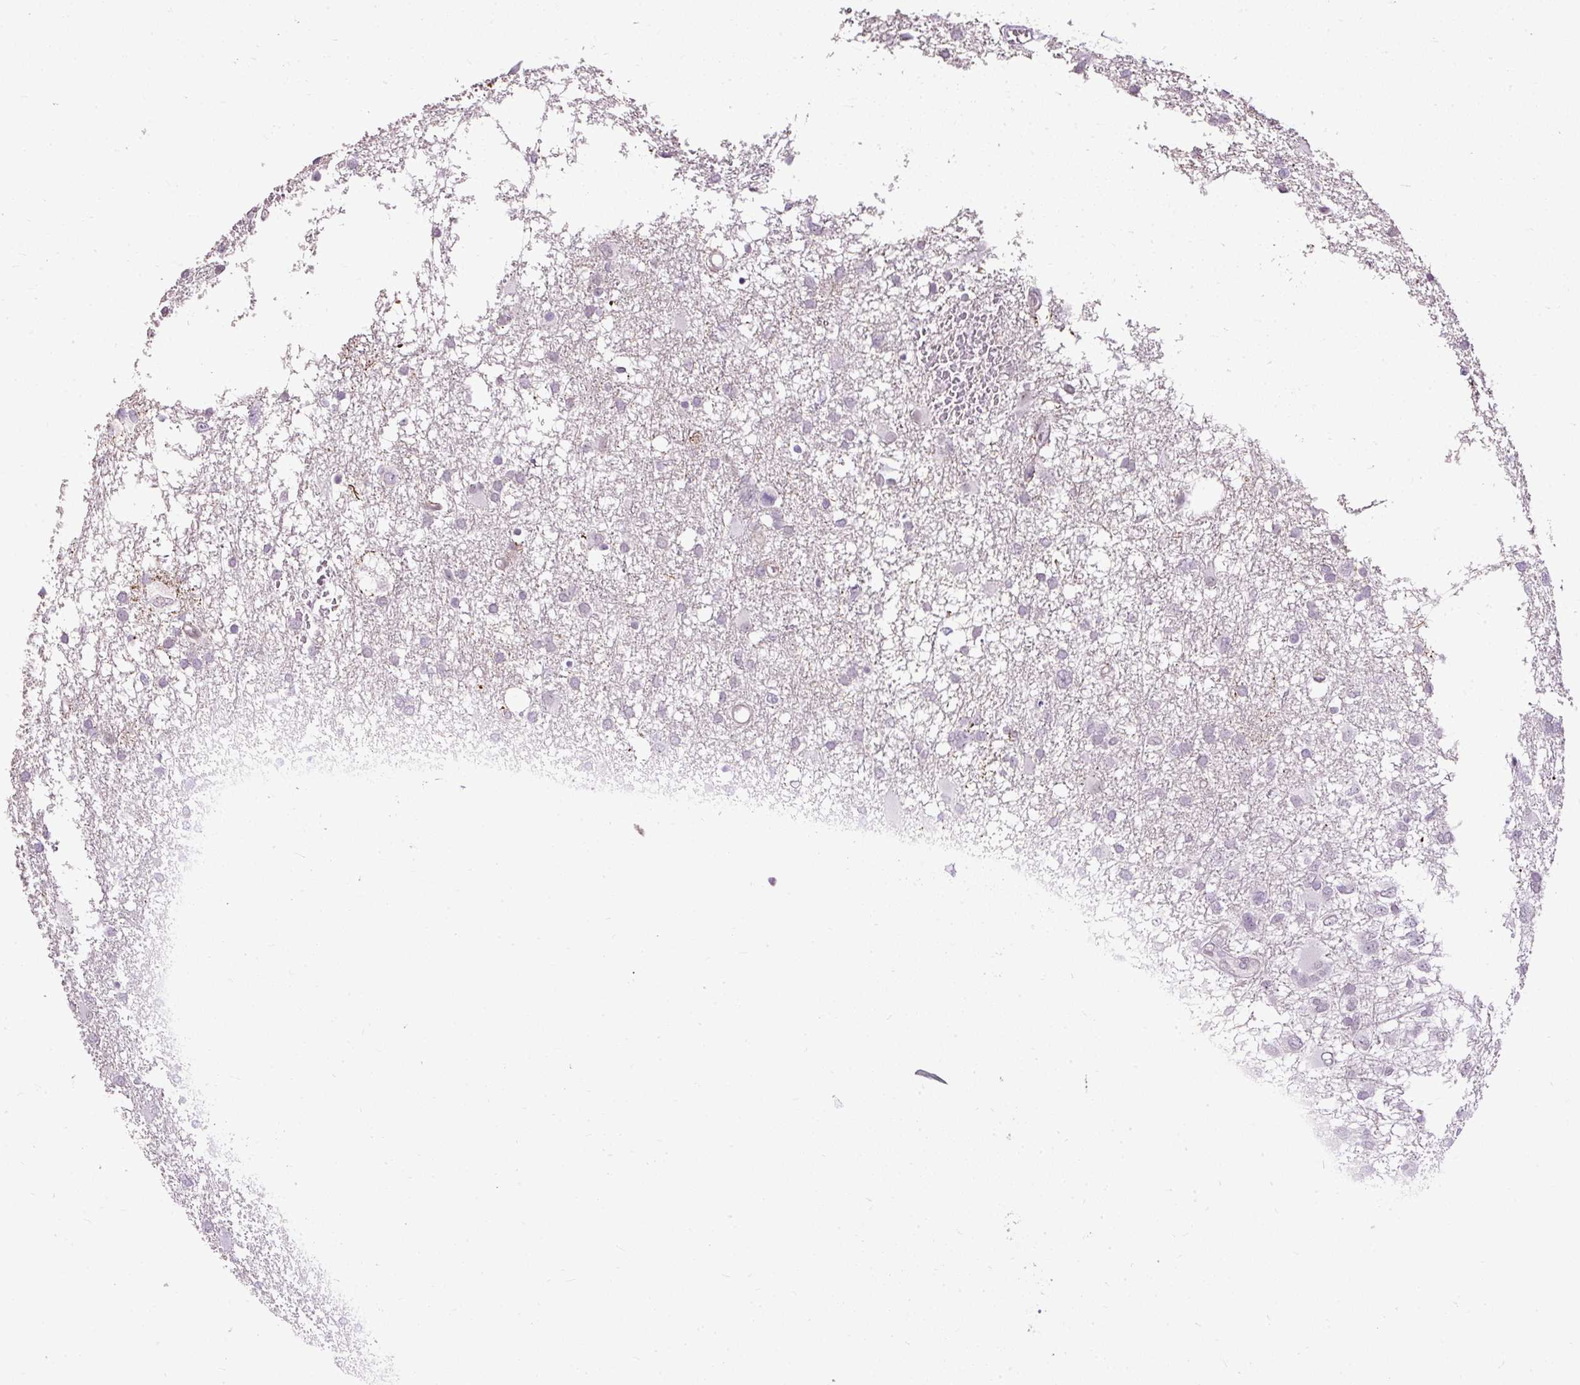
{"staining": {"intensity": "moderate", "quantity": "<25%", "location": "nuclear"}, "tissue": "glioma", "cell_type": "Tumor cells", "image_type": "cancer", "snomed": [{"axis": "morphology", "description": "Glioma, malignant, High grade"}, {"axis": "topography", "description": "Brain"}], "caption": "A brown stain highlights moderate nuclear positivity of a protein in human glioma tumor cells. (IHC, brightfield microscopy, high magnification).", "gene": "ARHGEF18", "patient": {"sex": "male", "age": 61}}